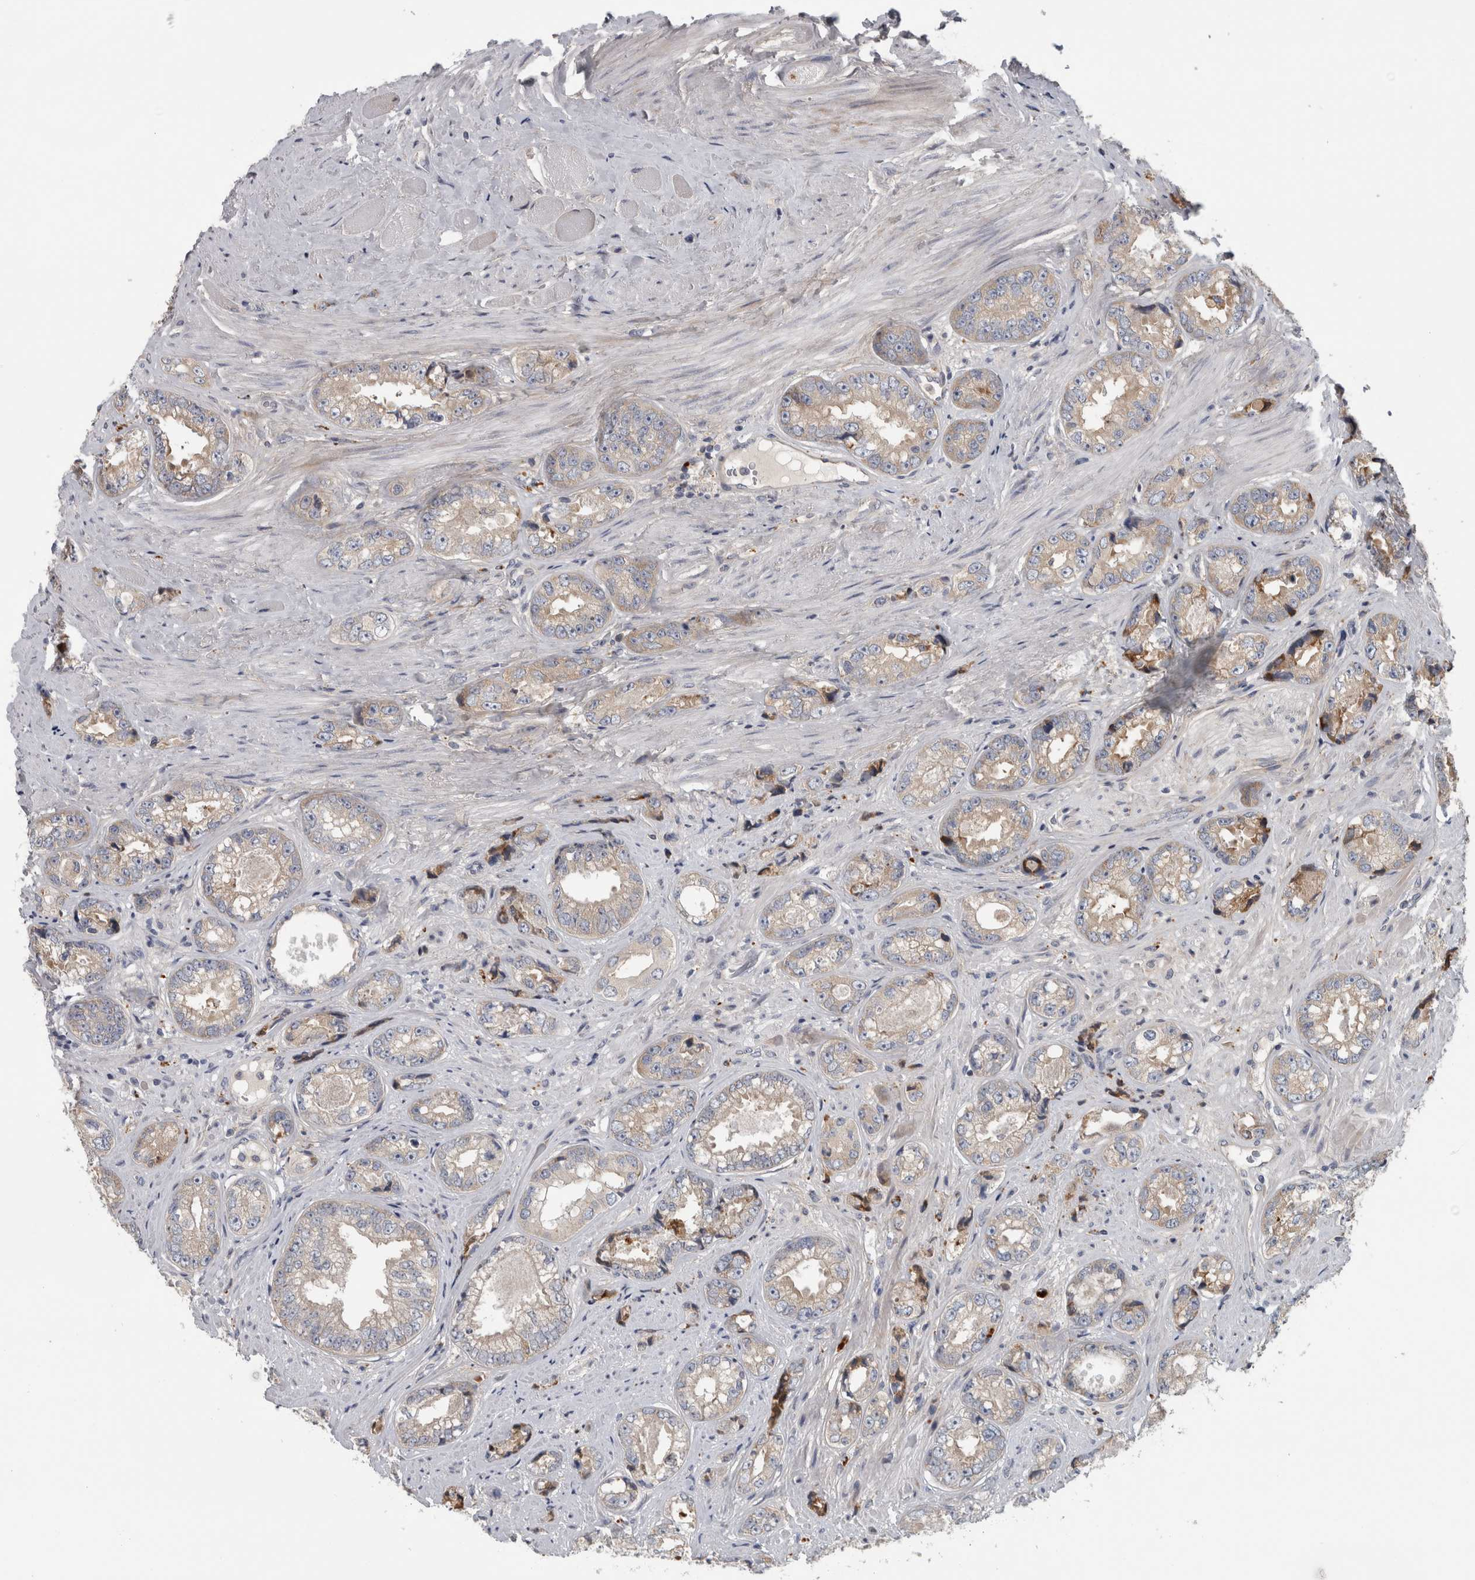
{"staining": {"intensity": "negative", "quantity": "none", "location": "none"}, "tissue": "prostate cancer", "cell_type": "Tumor cells", "image_type": "cancer", "snomed": [{"axis": "morphology", "description": "Adenocarcinoma, High grade"}, {"axis": "topography", "description": "Prostate"}], "caption": "High magnification brightfield microscopy of prostate cancer (adenocarcinoma (high-grade)) stained with DAB (brown) and counterstained with hematoxylin (blue): tumor cells show no significant expression.", "gene": "ATXN2", "patient": {"sex": "male", "age": 61}}